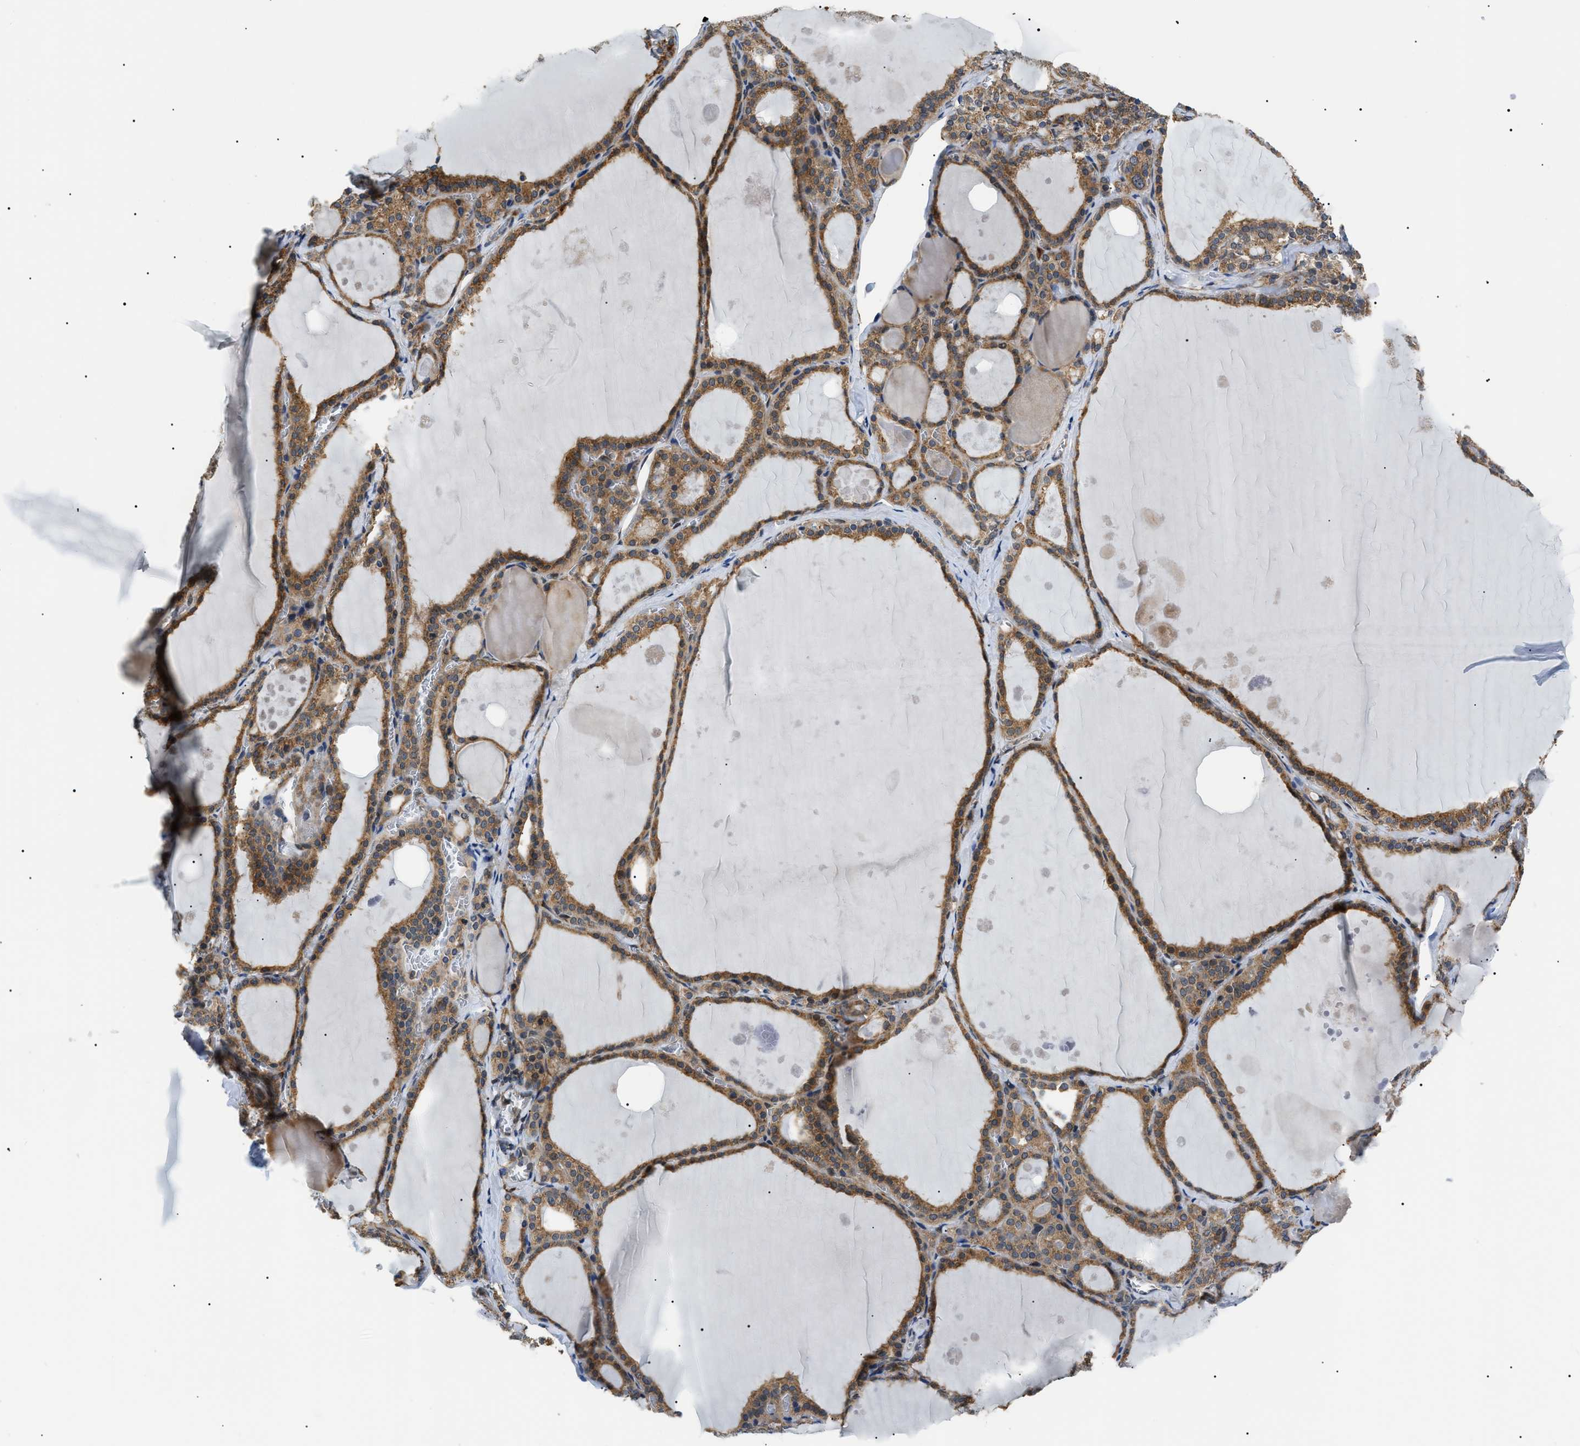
{"staining": {"intensity": "moderate", "quantity": ">75%", "location": "cytoplasmic/membranous"}, "tissue": "thyroid gland", "cell_type": "Glandular cells", "image_type": "normal", "snomed": [{"axis": "morphology", "description": "Normal tissue, NOS"}, {"axis": "topography", "description": "Thyroid gland"}], "caption": "Immunohistochemistry of normal thyroid gland reveals medium levels of moderate cytoplasmic/membranous staining in about >75% of glandular cells.", "gene": "SRPK1", "patient": {"sex": "male", "age": 56}}